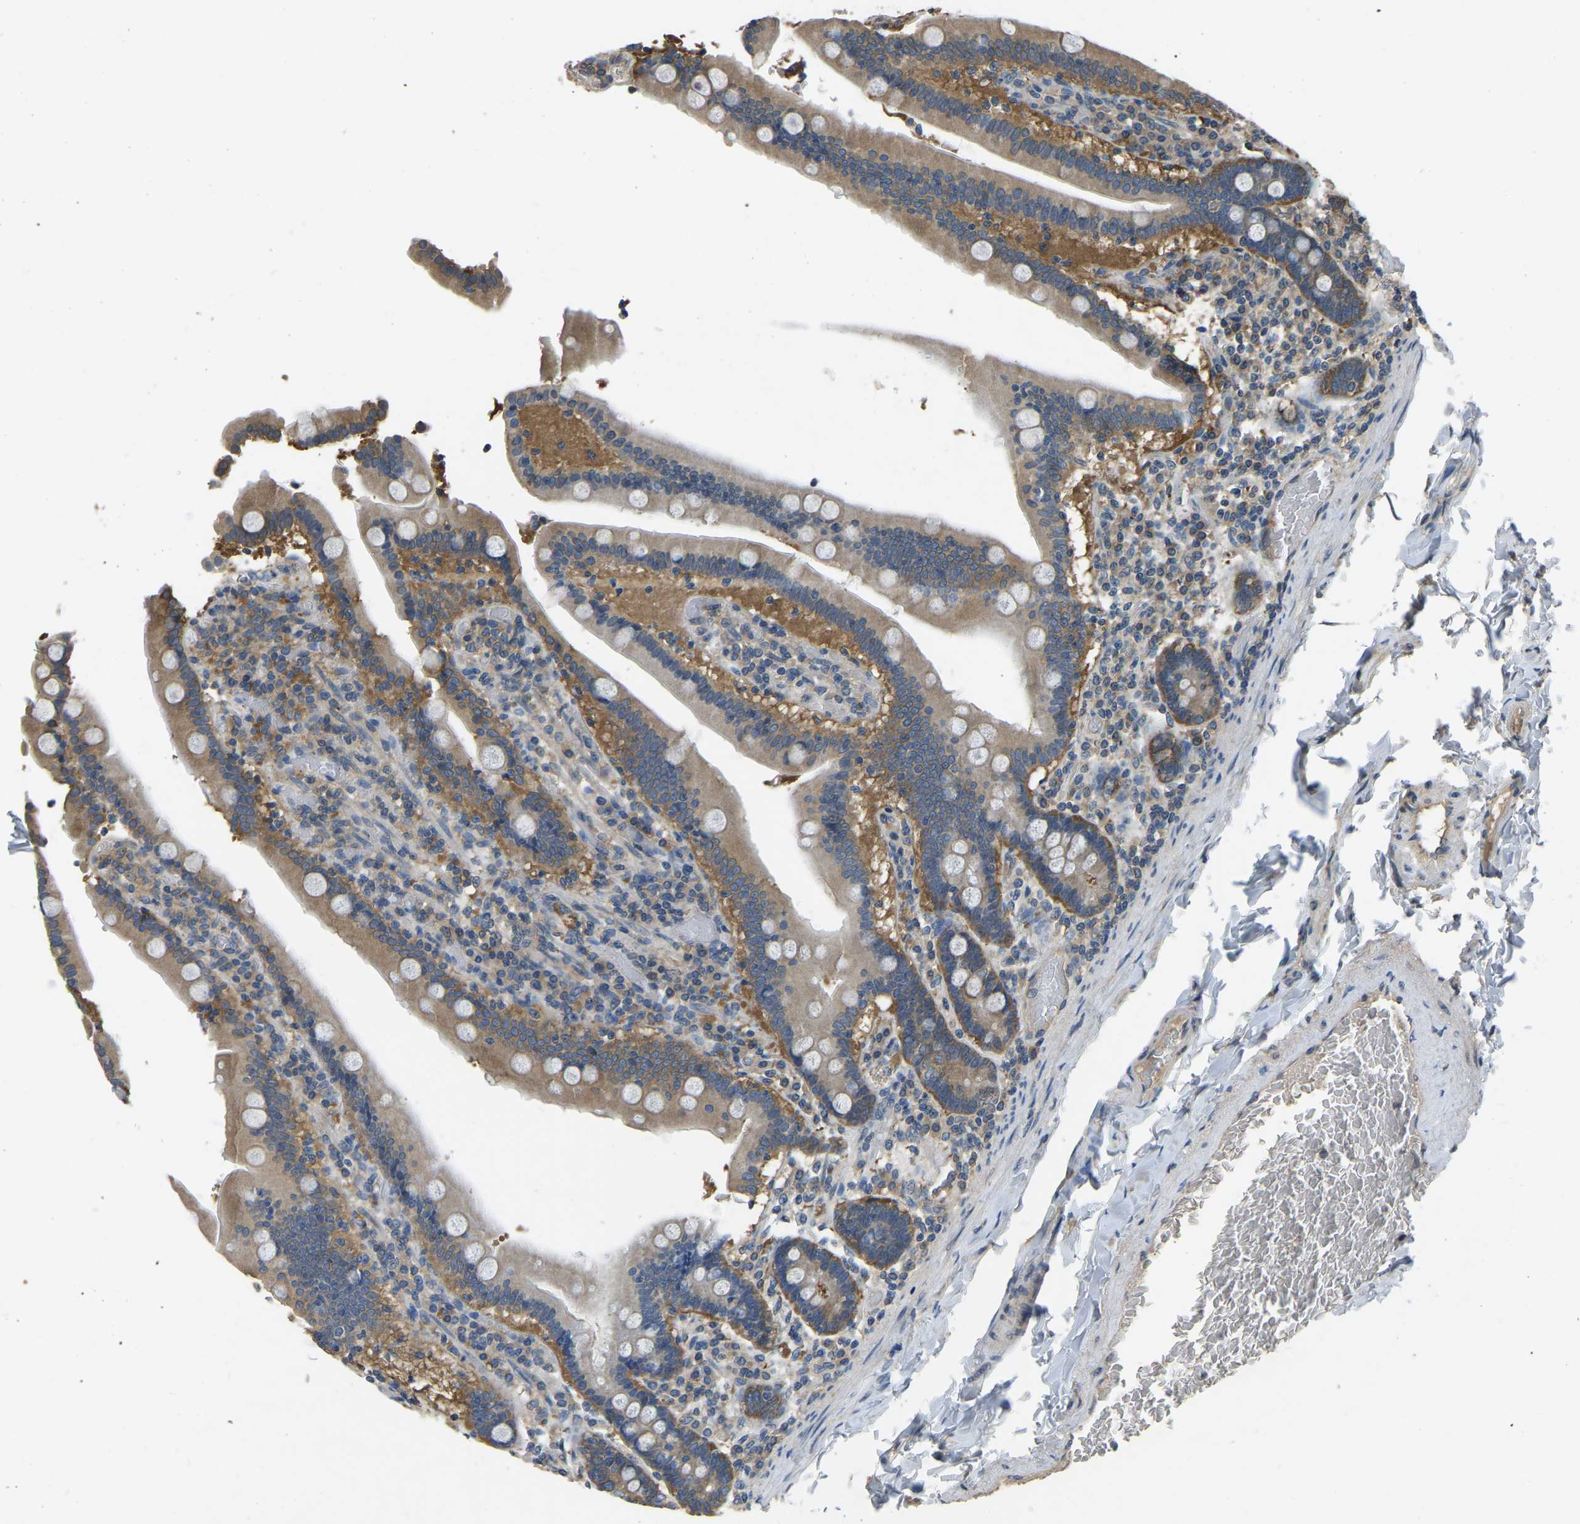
{"staining": {"intensity": "moderate", "quantity": ">75%", "location": "cytoplasmic/membranous"}, "tissue": "duodenum", "cell_type": "Glandular cells", "image_type": "normal", "snomed": [{"axis": "morphology", "description": "Normal tissue, NOS"}, {"axis": "topography", "description": "Duodenum"}], "caption": "There is medium levels of moderate cytoplasmic/membranous positivity in glandular cells of unremarkable duodenum, as demonstrated by immunohistochemical staining (brown color).", "gene": "AIMP1", "patient": {"sex": "female", "age": 53}}